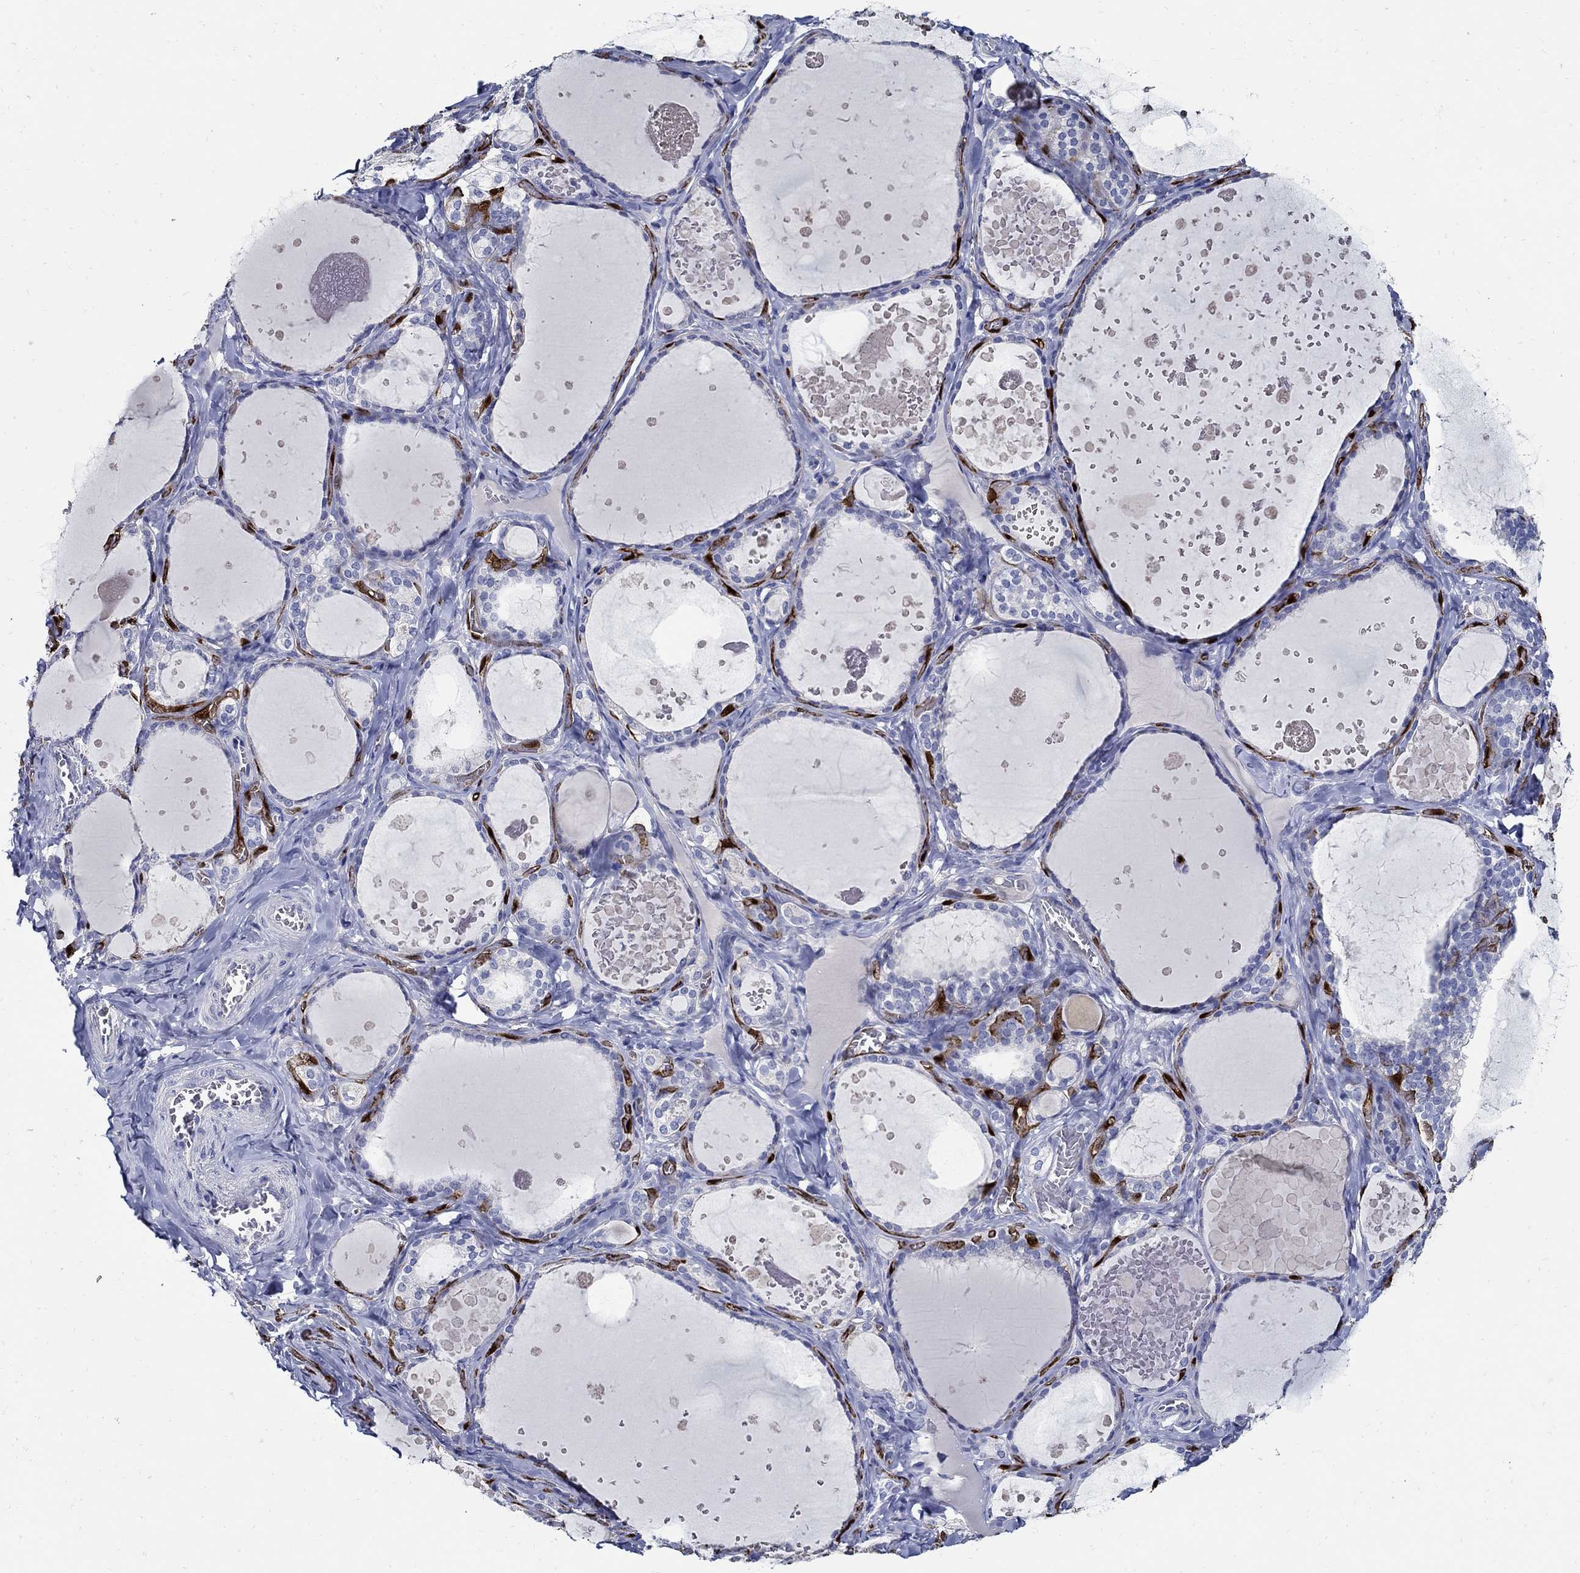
{"staining": {"intensity": "negative", "quantity": "none", "location": "none"}, "tissue": "thyroid gland", "cell_type": "Glandular cells", "image_type": "normal", "snomed": [{"axis": "morphology", "description": "Normal tissue, NOS"}, {"axis": "topography", "description": "Thyroid gland"}], "caption": "High magnification brightfield microscopy of benign thyroid gland stained with DAB (3,3'-diaminobenzidine) (brown) and counterstained with hematoxylin (blue): glandular cells show no significant expression.", "gene": "PRX", "patient": {"sex": "female", "age": 56}}